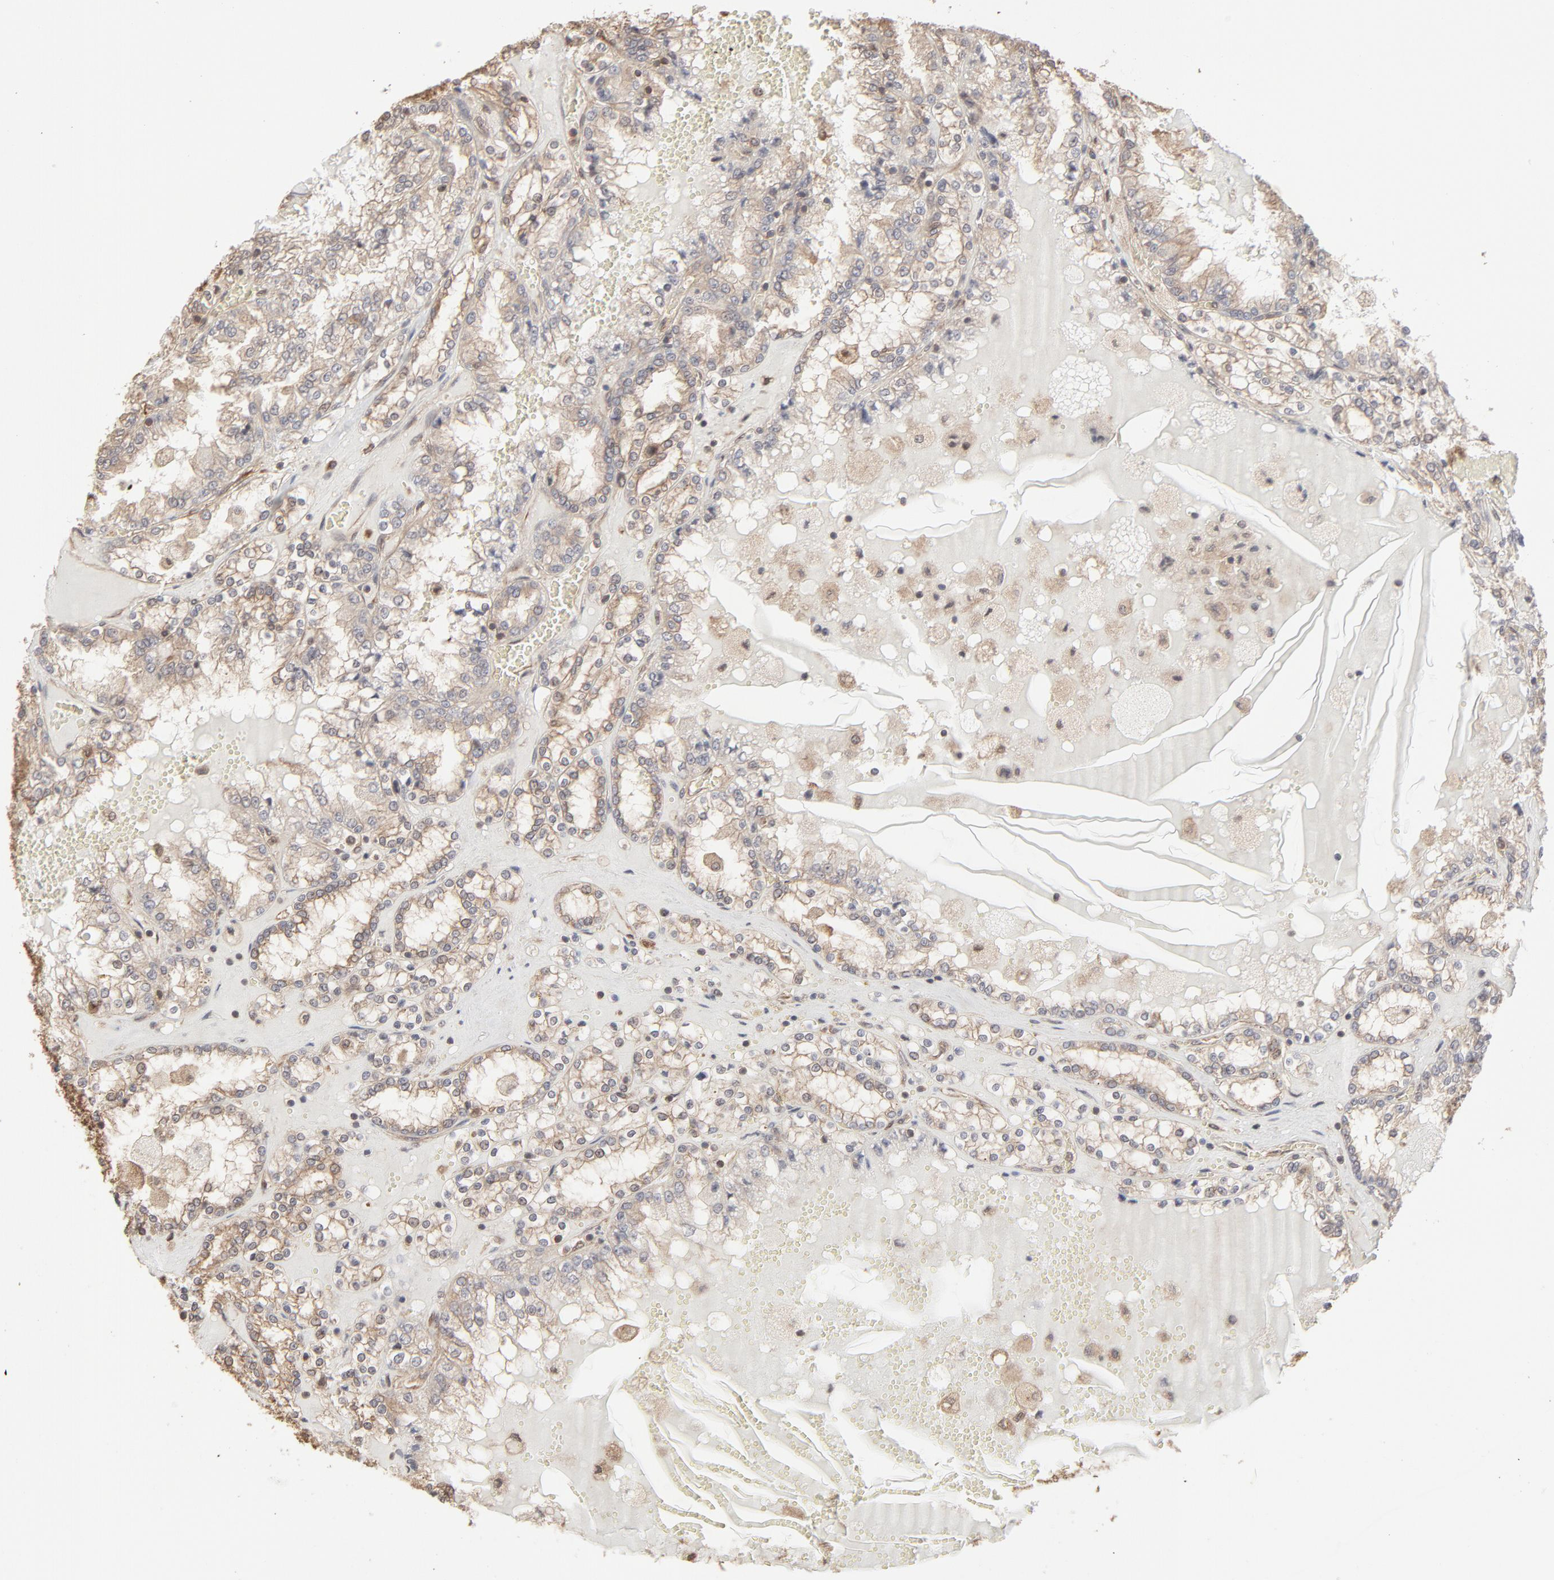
{"staining": {"intensity": "weak", "quantity": ">75%", "location": "cytoplasmic/membranous"}, "tissue": "renal cancer", "cell_type": "Tumor cells", "image_type": "cancer", "snomed": [{"axis": "morphology", "description": "Adenocarcinoma, NOS"}, {"axis": "topography", "description": "Kidney"}], "caption": "A brown stain labels weak cytoplasmic/membranous staining of a protein in human renal cancer (adenocarcinoma) tumor cells.", "gene": "PPP2CA", "patient": {"sex": "female", "age": 56}}